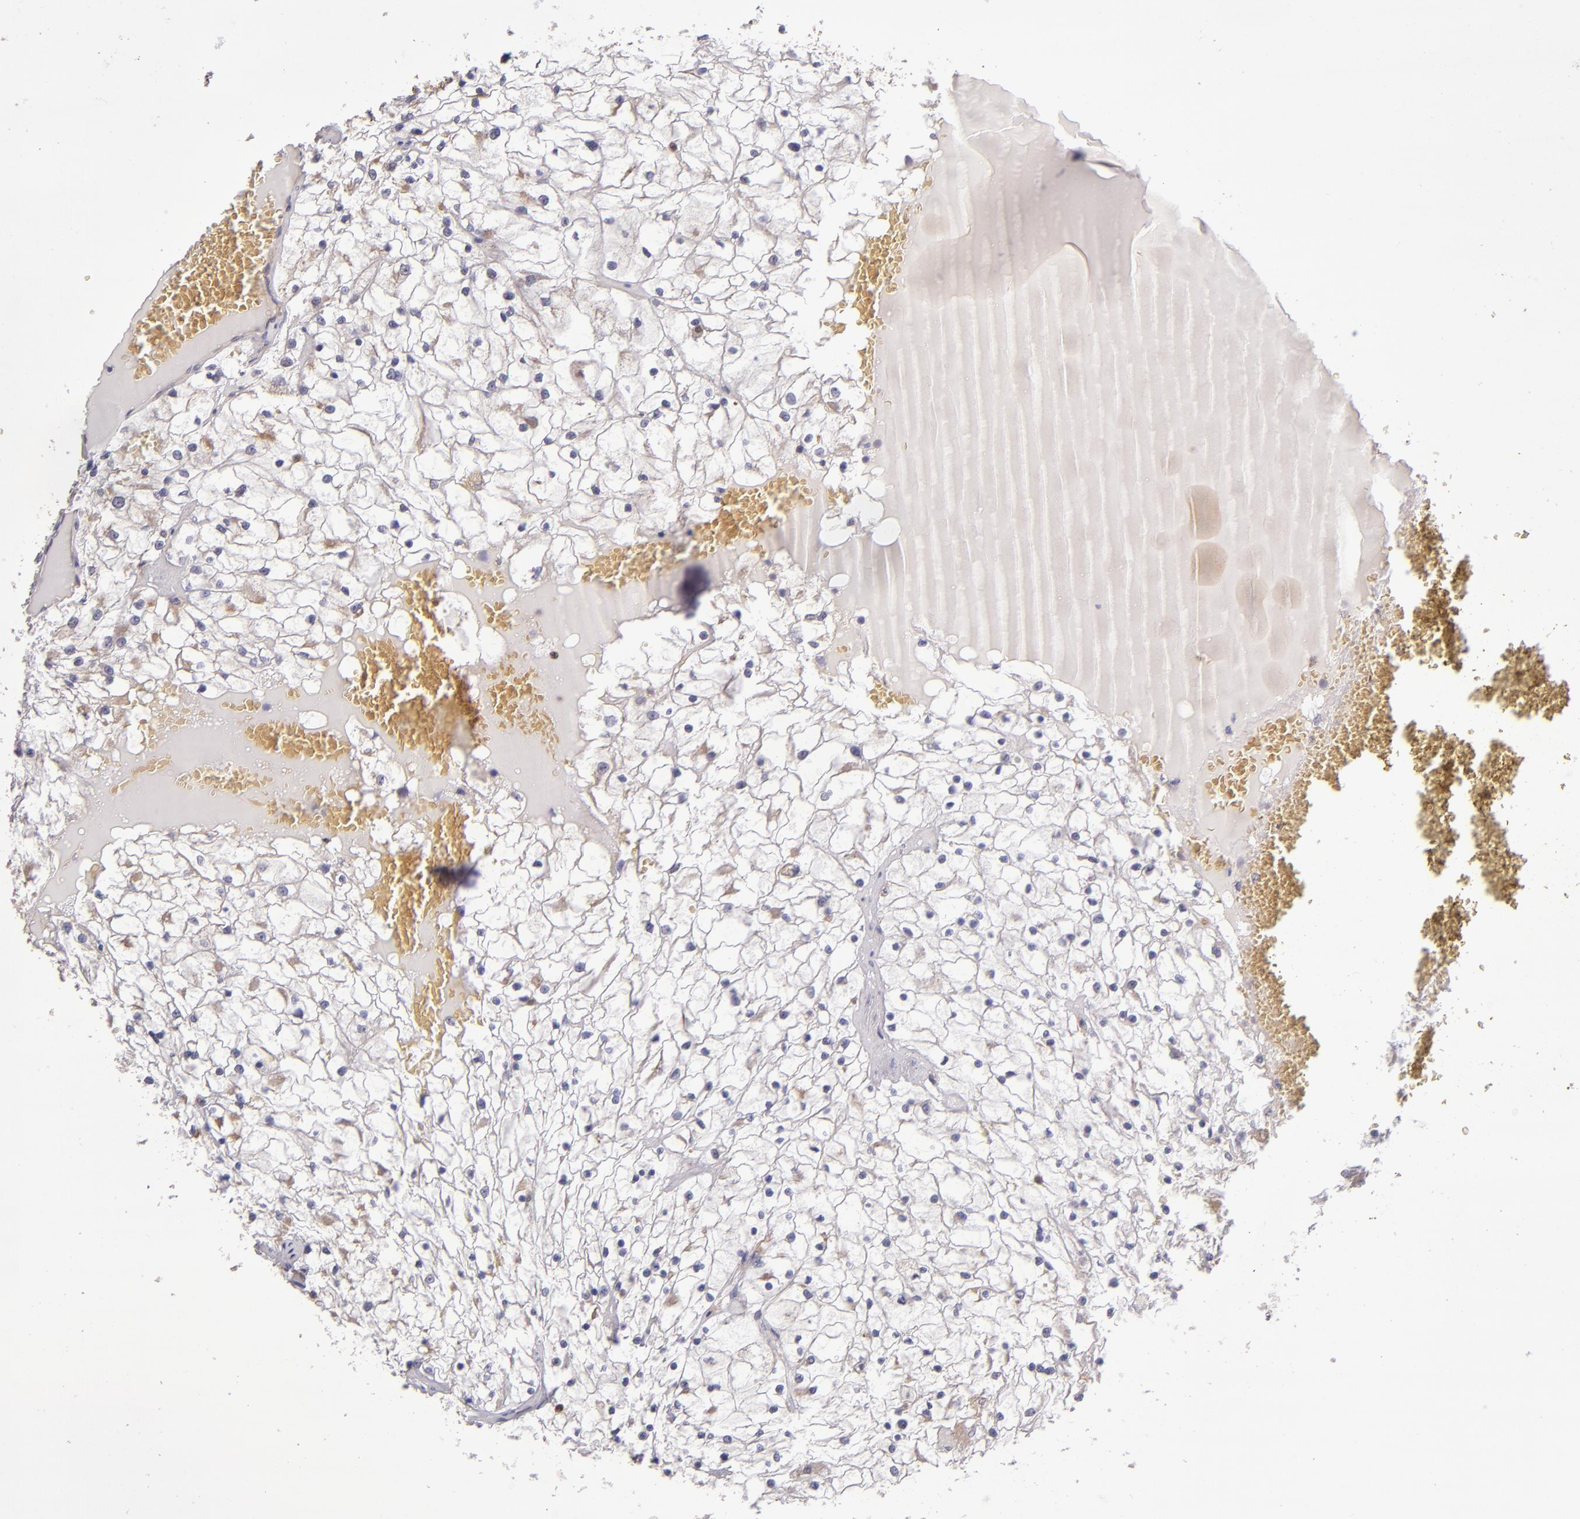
{"staining": {"intensity": "weak", "quantity": "<25%", "location": "cytoplasmic/membranous"}, "tissue": "renal cancer", "cell_type": "Tumor cells", "image_type": "cancer", "snomed": [{"axis": "morphology", "description": "Adenocarcinoma, NOS"}, {"axis": "topography", "description": "Kidney"}], "caption": "An image of human renal adenocarcinoma is negative for staining in tumor cells.", "gene": "EIF4ENIF1", "patient": {"sex": "male", "age": 61}}